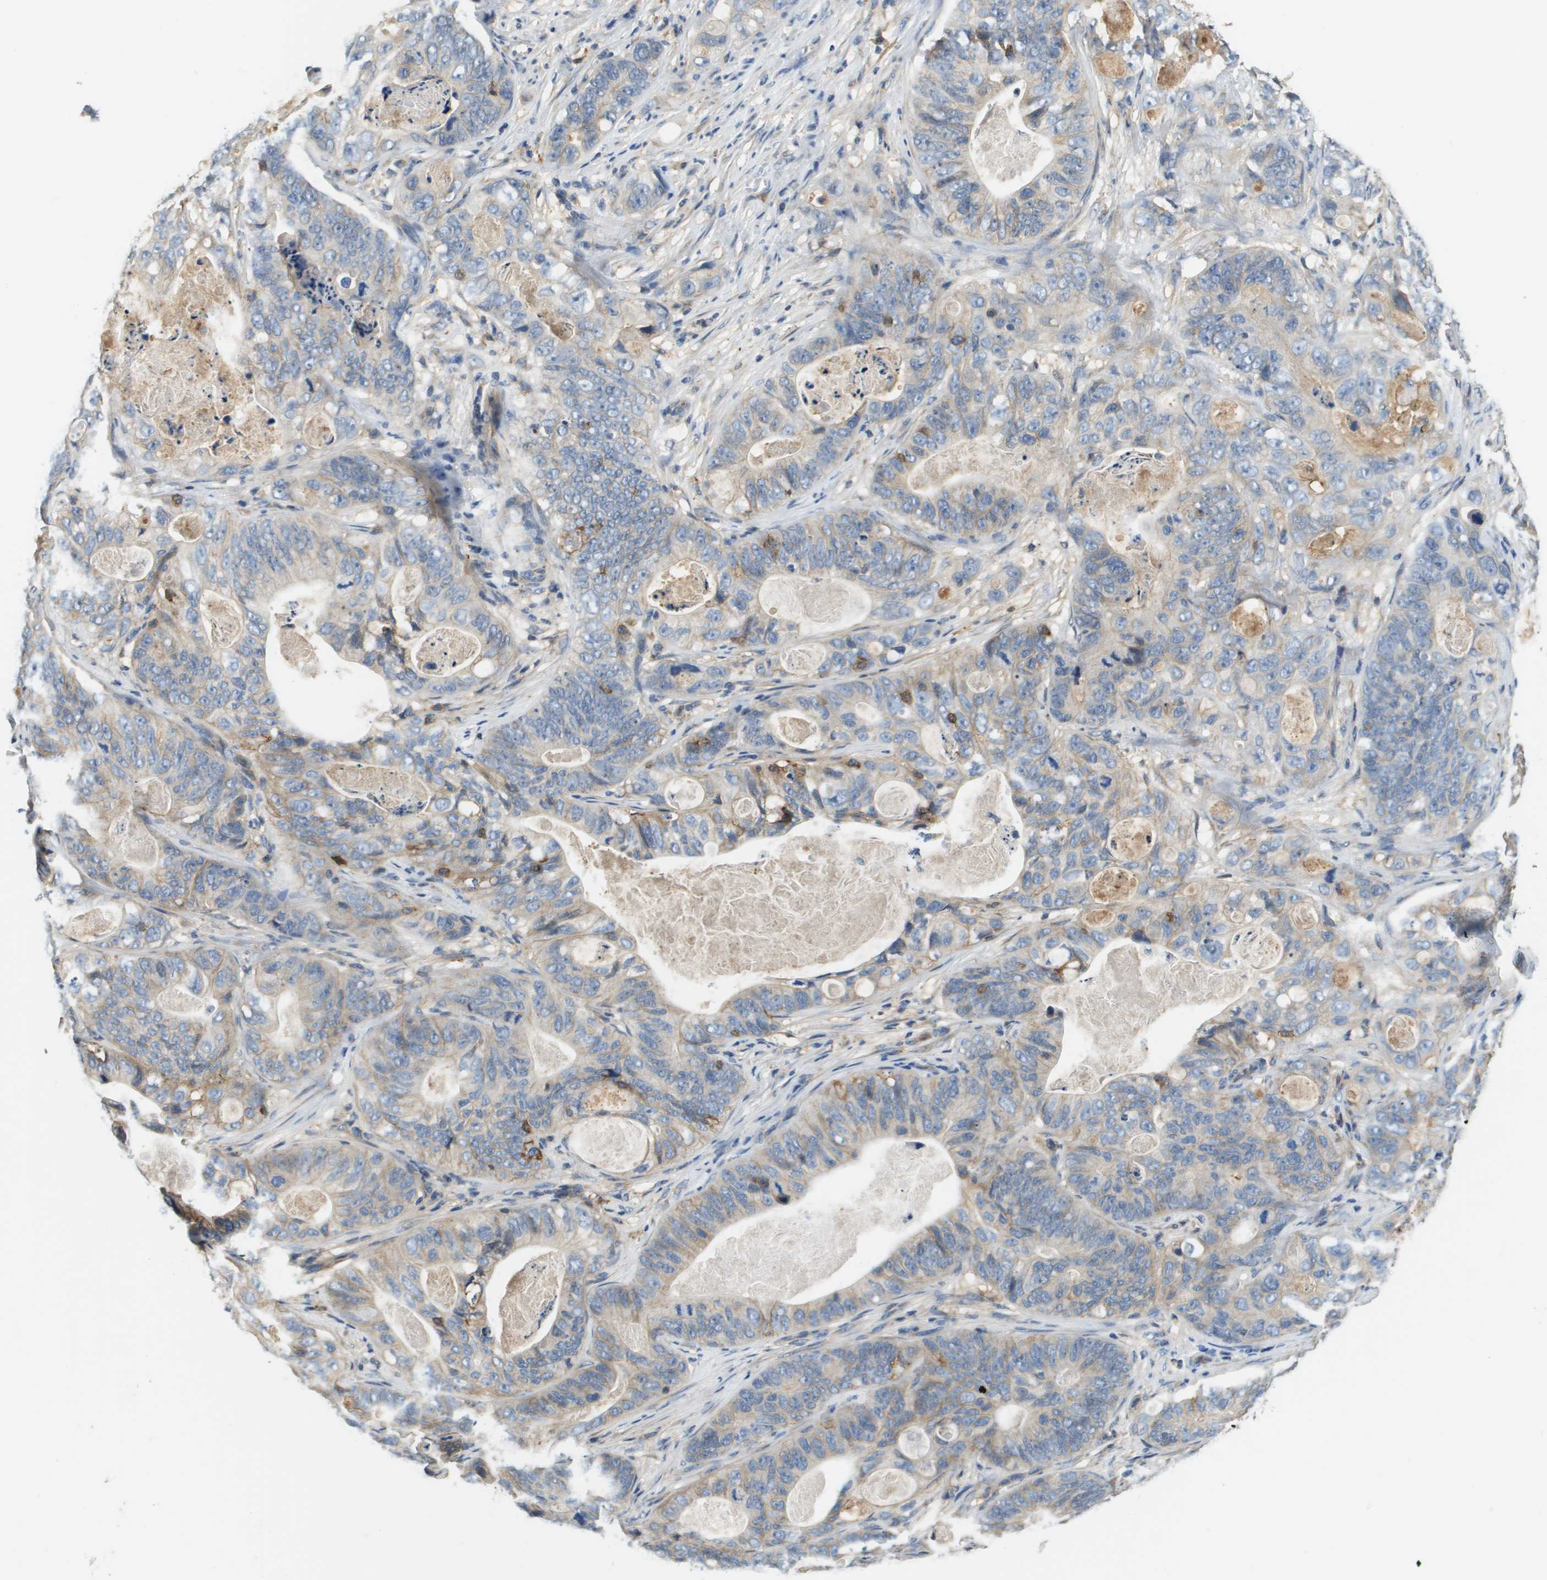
{"staining": {"intensity": "weak", "quantity": "<25%", "location": "cytoplasmic/membranous"}, "tissue": "stomach cancer", "cell_type": "Tumor cells", "image_type": "cancer", "snomed": [{"axis": "morphology", "description": "Adenocarcinoma, NOS"}, {"axis": "topography", "description": "Stomach"}], "caption": "A micrograph of human stomach cancer is negative for staining in tumor cells. The staining was performed using DAB to visualize the protein expression in brown, while the nuclei were stained in blue with hematoxylin (Magnification: 20x).", "gene": "SLC16A3", "patient": {"sex": "female", "age": 89}}